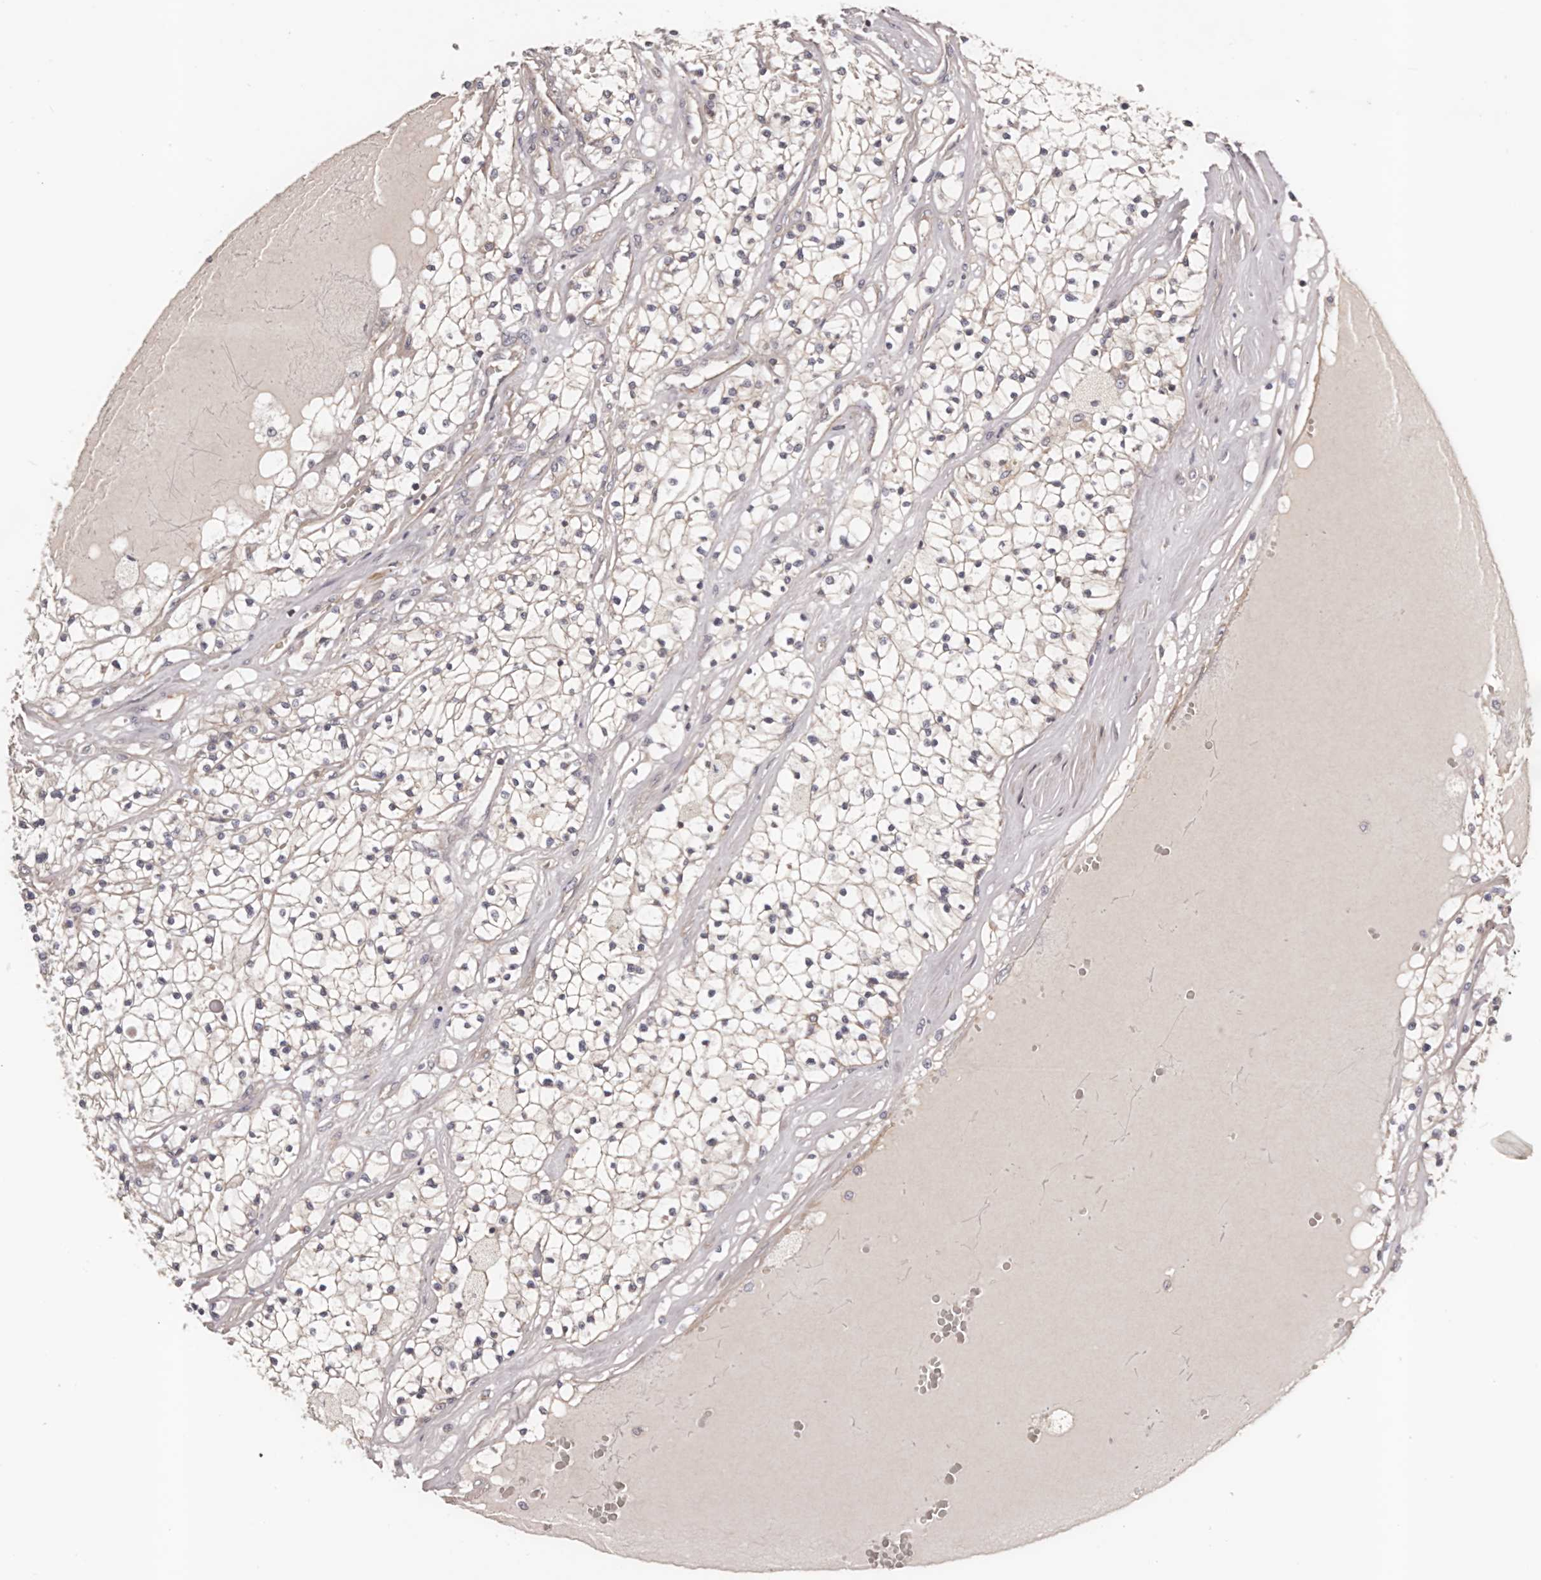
{"staining": {"intensity": "negative", "quantity": "none", "location": "none"}, "tissue": "renal cancer", "cell_type": "Tumor cells", "image_type": "cancer", "snomed": [{"axis": "morphology", "description": "Normal tissue, NOS"}, {"axis": "morphology", "description": "Adenocarcinoma, NOS"}, {"axis": "topography", "description": "Kidney"}], "caption": "This is an immunohistochemistry (IHC) image of human renal adenocarcinoma. There is no positivity in tumor cells.", "gene": "DMRT2", "patient": {"sex": "male", "age": 68}}